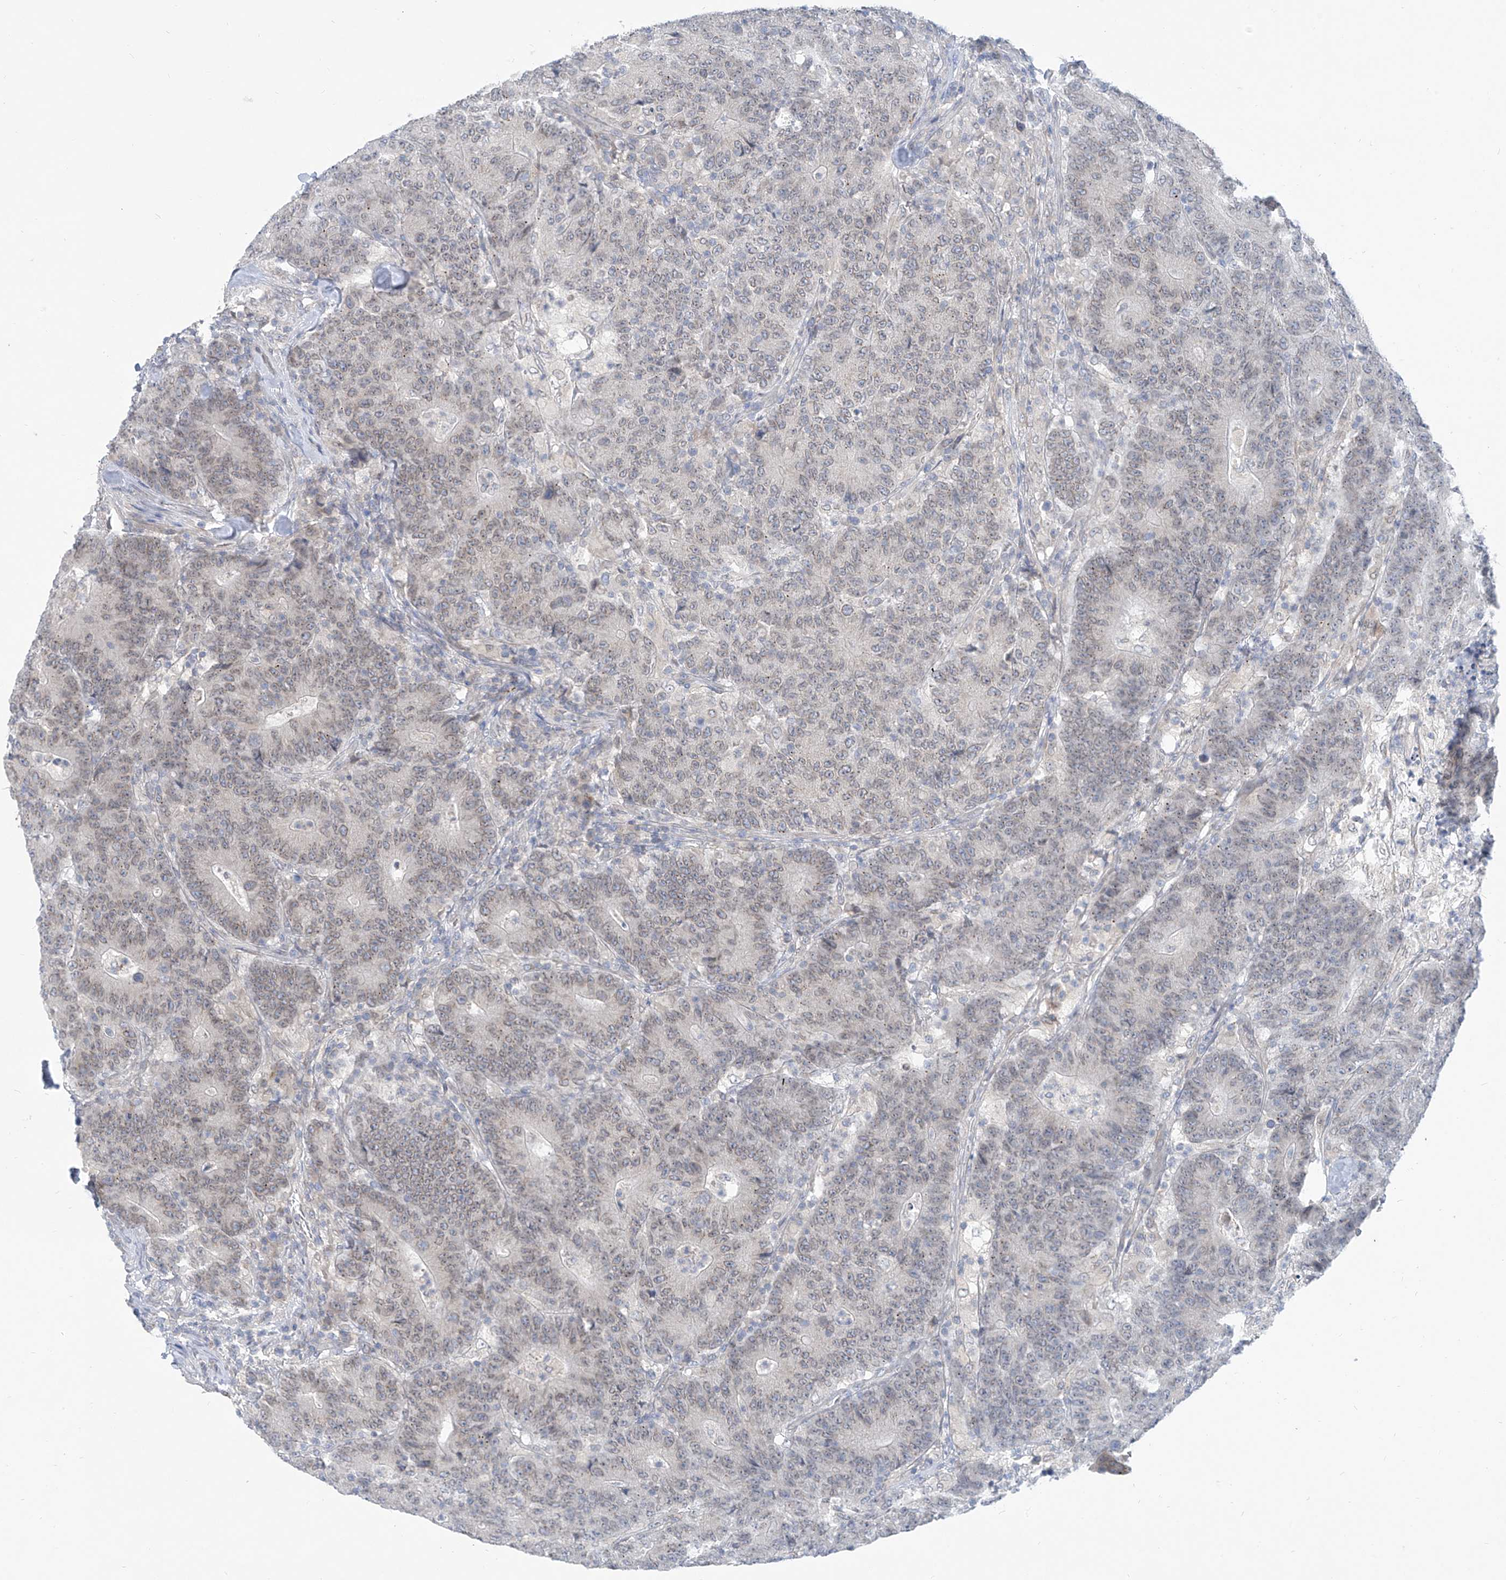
{"staining": {"intensity": "weak", "quantity": "<25%", "location": "cytoplasmic/membranous"}, "tissue": "colorectal cancer", "cell_type": "Tumor cells", "image_type": "cancer", "snomed": [{"axis": "morphology", "description": "Normal tissue, NOS"}, {"axis": "morphology", "description": "Adenocarcinoma, NOS"}, {"axis": "topography", "description": "Colon"}], "caption": "High power microscopy micrograph of an IHC micrograph of adenocarcinoma (colorectal), revealing no significant staining in tumor cells. (DAB immunohistochemistry with hematoxylin counter stain).", "gene": "KRTAP25-1", "patient": {"sex": "female", "age": 75}}